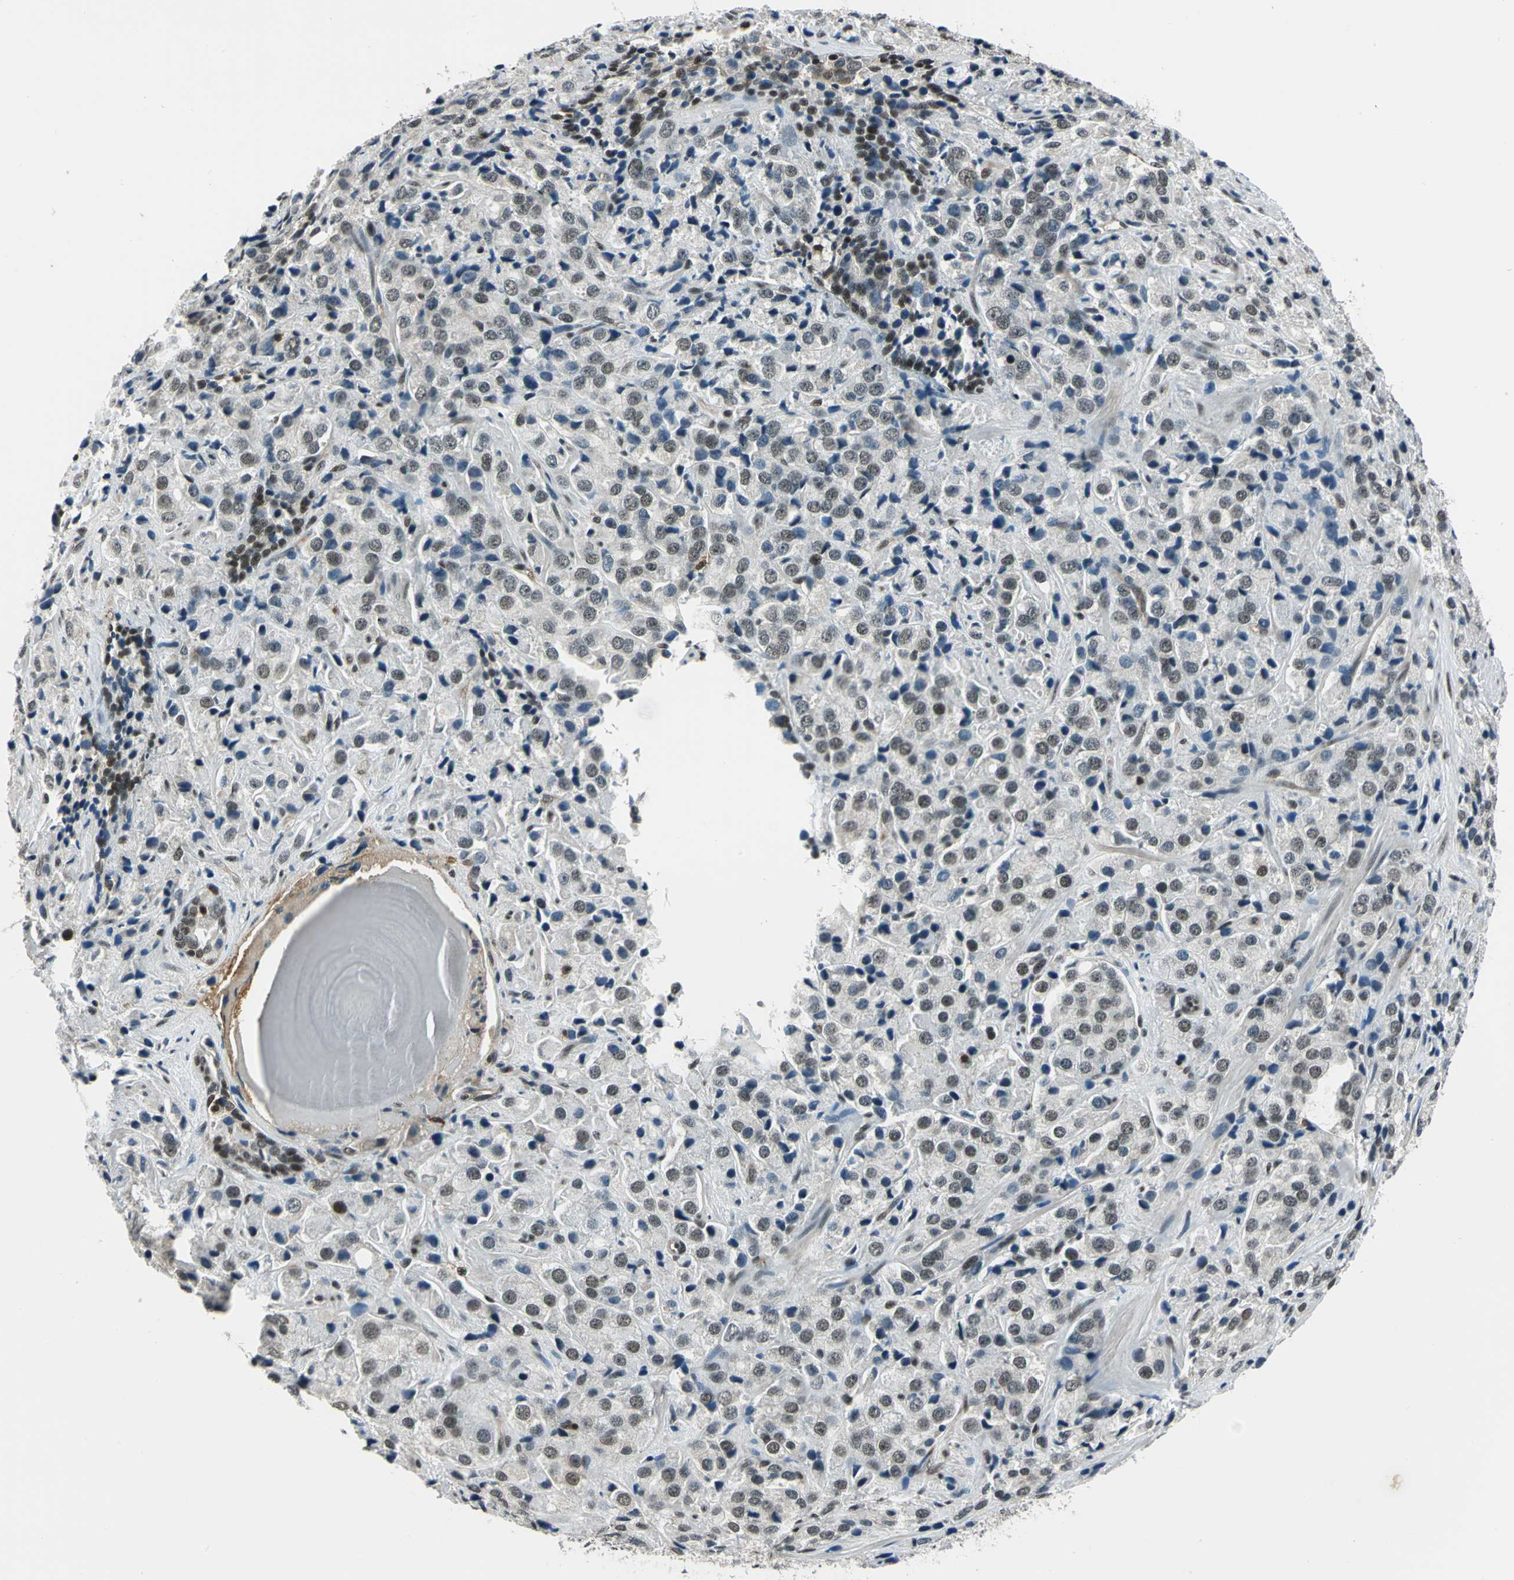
{"staining": {"intensity": "weak", "quantity": "<25%", "location": "nuclear"}, "tissue": "prostate cancer", "cell_type": "Tumor cells", "image_type": "cancer", "snomed": [{"axis": "morphology", "description": "Adenocarcinoma, High grade"}, {"axis": "topography", "description": "Prostate"}], "caption": "The image reveals no staining of tumor cells in prostate cancer. Brightfield microscopy of immunohistochemistry (IHC) stained with DAB (brown) and hematoxylin (blue), captured at high magnification.", "gene": "NR2C2", "patient": {"sex": "male", "age": 70}}